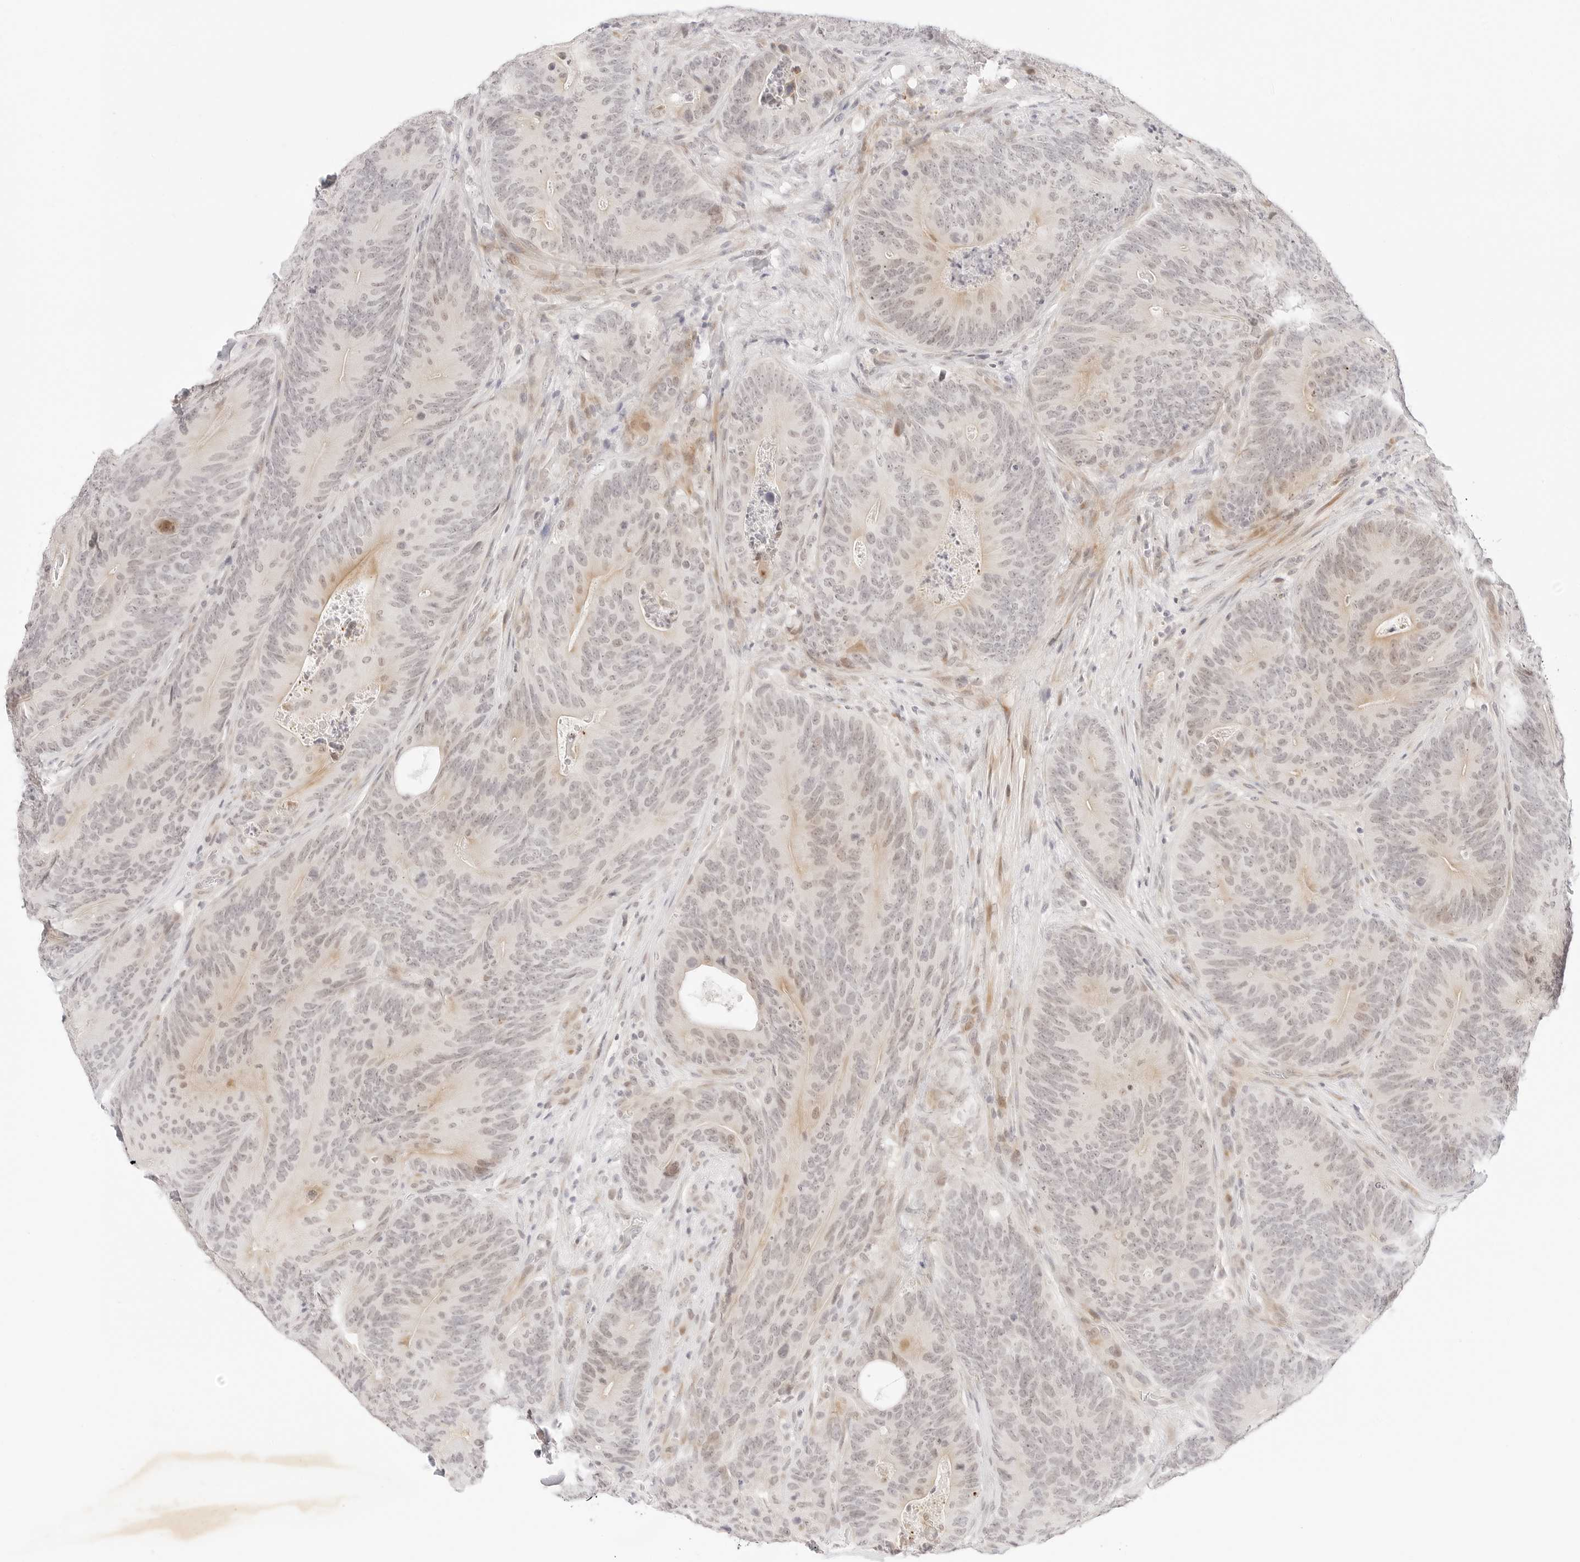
{"staining": {"intensity": "weak", "quantity": "25%-75%", "location": "cytoplasmic/membranous,nuclear"}, "tissue": "colorectal cancer", "cell_type": "Tumor cells", "image_type": "cancer", "snomed": [{"axis": "morphology", "description": "Normal tissue, NOS"}, {"axis": "topography", "description": "Colon"}], "caption": "This is a histology image of immunohistochemistry (IHC) staining of colorectal cancer, which shows weak staining in the cytoplasmic/membranous and nuclear of tumor cells.", "gene": "XKR4", "patient": {"sex": "female", "age": 82}}